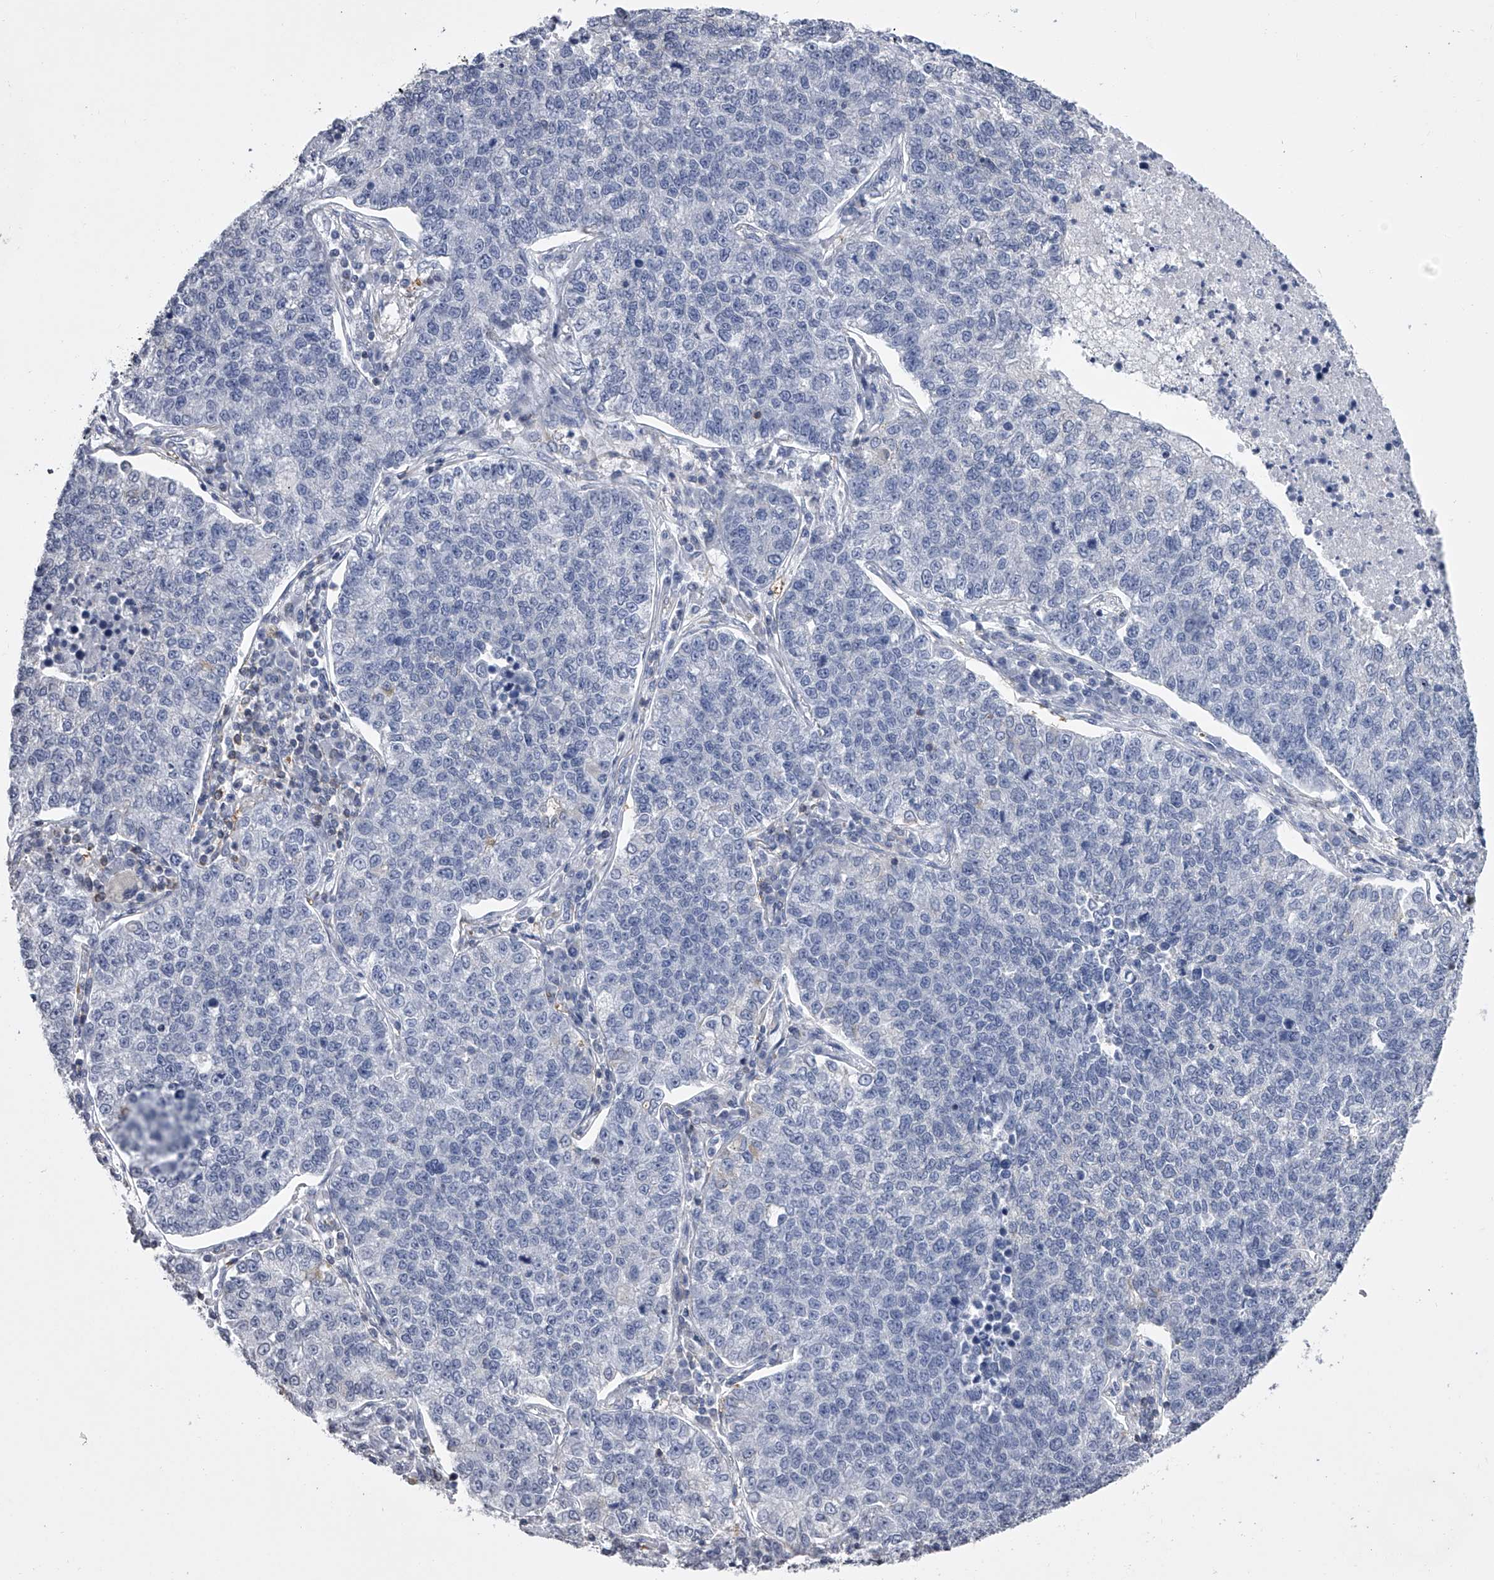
{"staining": {"intensity": "negative", "quantity": "none", "location": "none"}, "tissue": "lung cancer", "cell_type": "Tumor cells", "image_type": "cancer", "snomed": [{"axis": "morphology", "description": "Adenocarcinoma, NOS"}, {"axis": "topography", "description": "Lung"}], "caption": "An IHC photomicrograph of lung cancer (adenocarcinoma) is shown. There is no staining in tumor cells of lung cancer (adenocarcinoma). (DAB (3,3'-diaminobenzidine) immunohistochemistry (IHC) with hematoxylin counter stain).", "gene": "TASP1", "patient": {"sex": "male", "age": 49}}